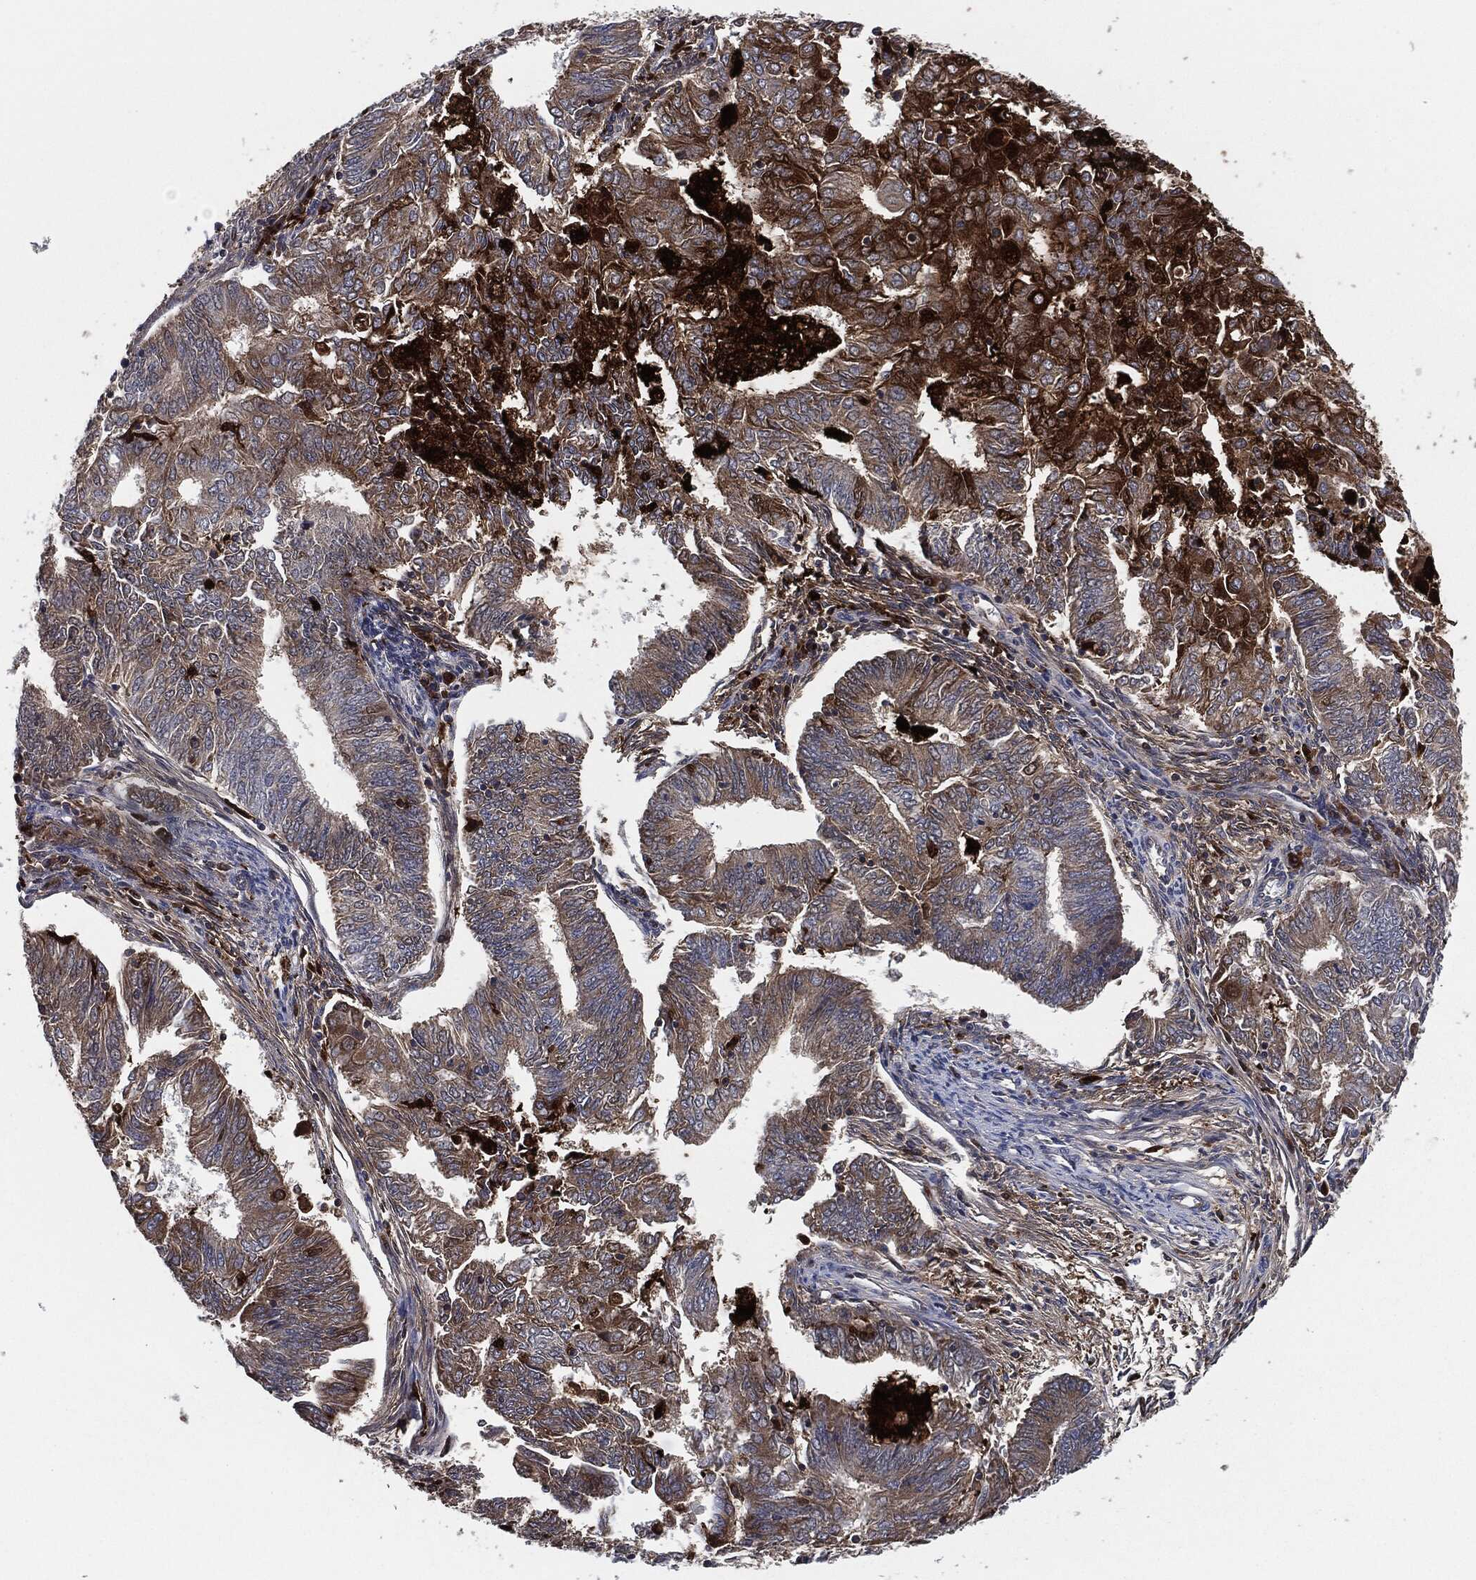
{"staining": {"intensity": "moderate", "quantity": "25%-75%", "location": "cytoplasmic/membranous"}, "tissue": "endometrial cancer", "cell_type": "Tumor cells", "image_type": "cancer", "snomed": [{"axis": "morphology", "description": "Adenocarcinoma, NOS"}, {"axis": "topography", "description": "Endometrium"}], "caption": "Immunohistochemistry of human endometrial adenocarcinoma reveals medium levels of moderate cytoplasmic/membranous expression in about 25%-75% of tumor cells. The staining was performed using DAB to visualize the protein expression in brown, while the nuclei were stained in blue with hematoxylin (Magnification: 20x).", "gene": "TMEM11", "patient": {"sex": "female", "age": 62}}